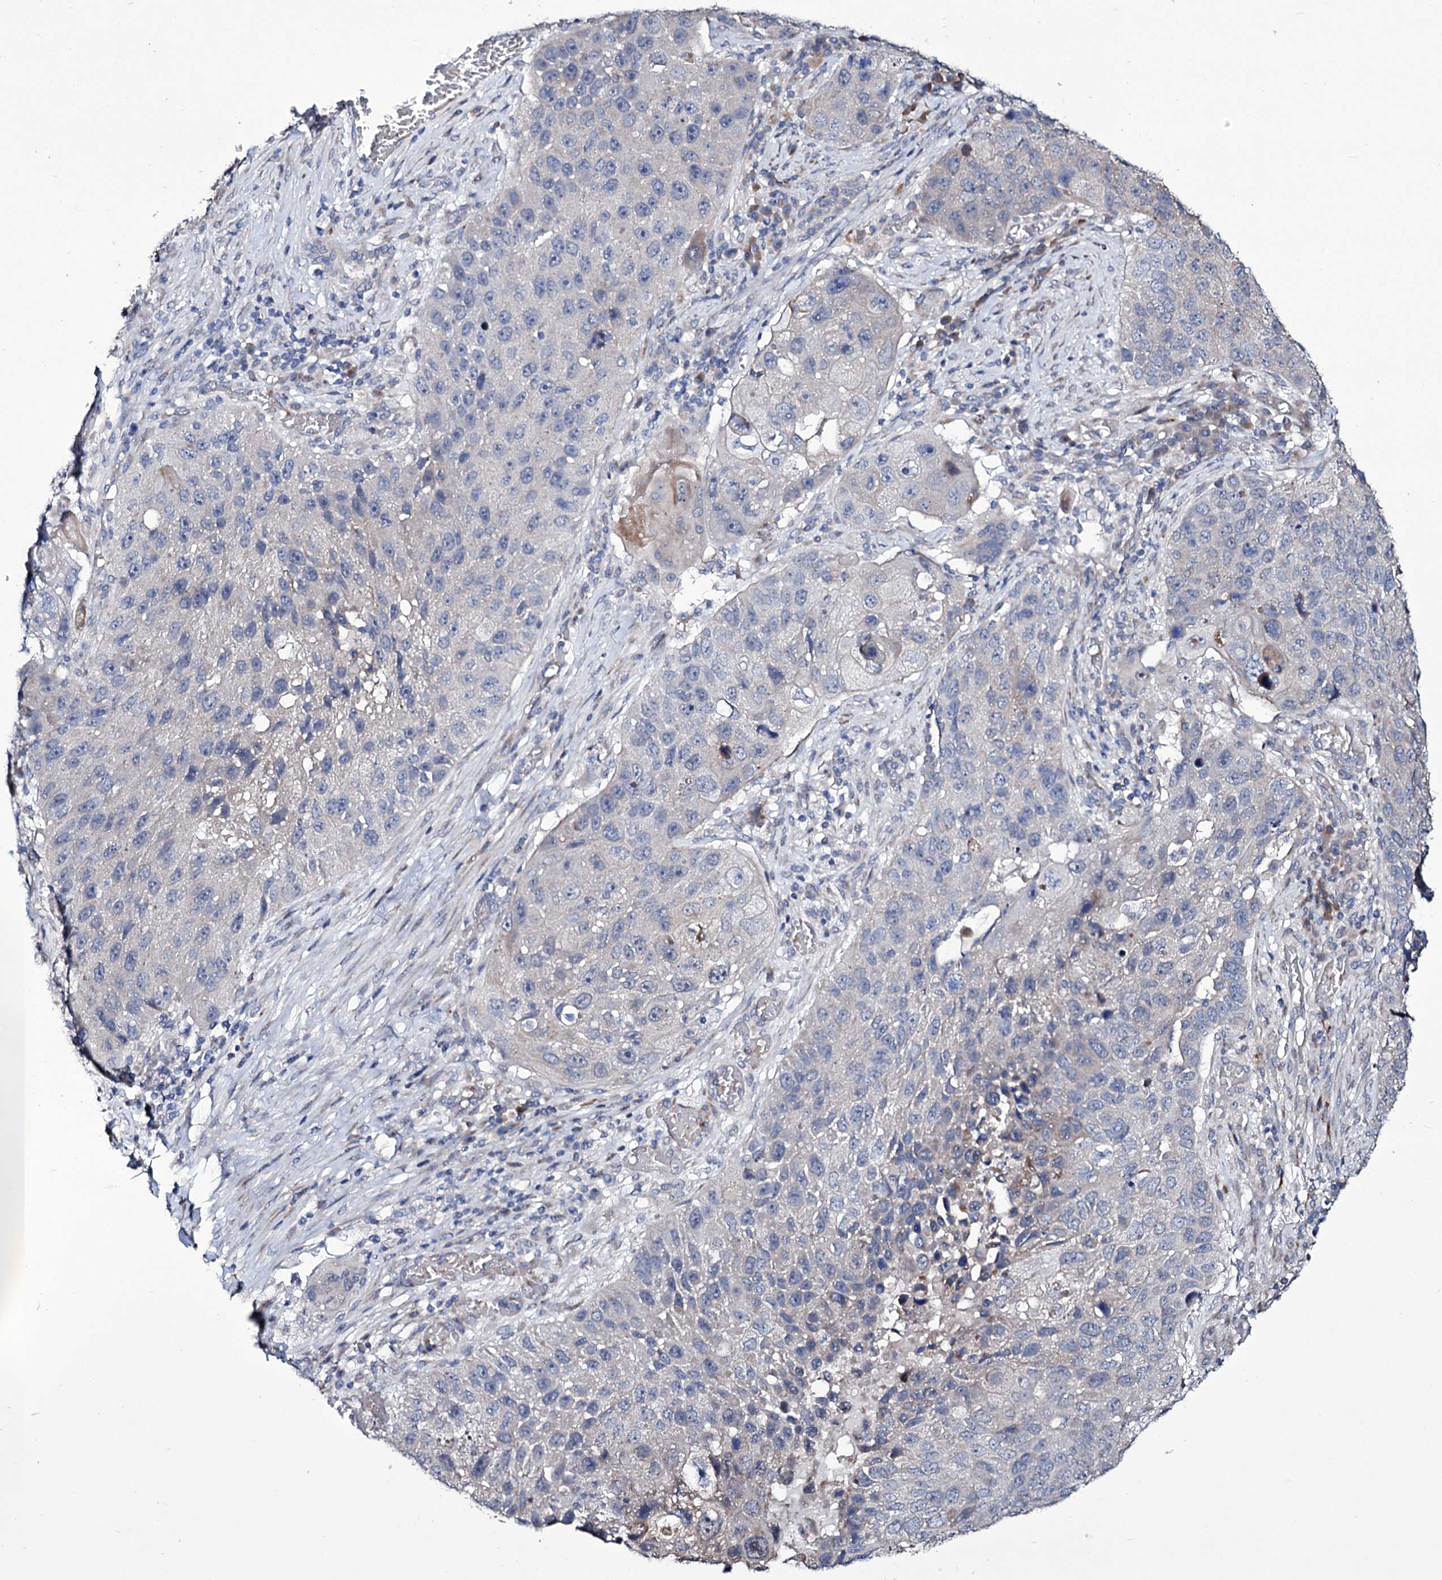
{"staining": {"intensity": "negative", "quantity": "none", "location": "none"}, "tissue": "lung cancer", "cell_type": "Tumor cells", "image_type": "cancer", "snomed": [{"axis": "morphology", "description": "Squamous cell carcinoma, NOS"}, {"axis": "topography", "description": "Lung"}], "caption": "This is a image of IHC staining of lung squamous cell carcinoma, which shows no positivity in tumor cells.", "gene": "TUBGCP5", "patient": {"sex": "male", "age": 61}}